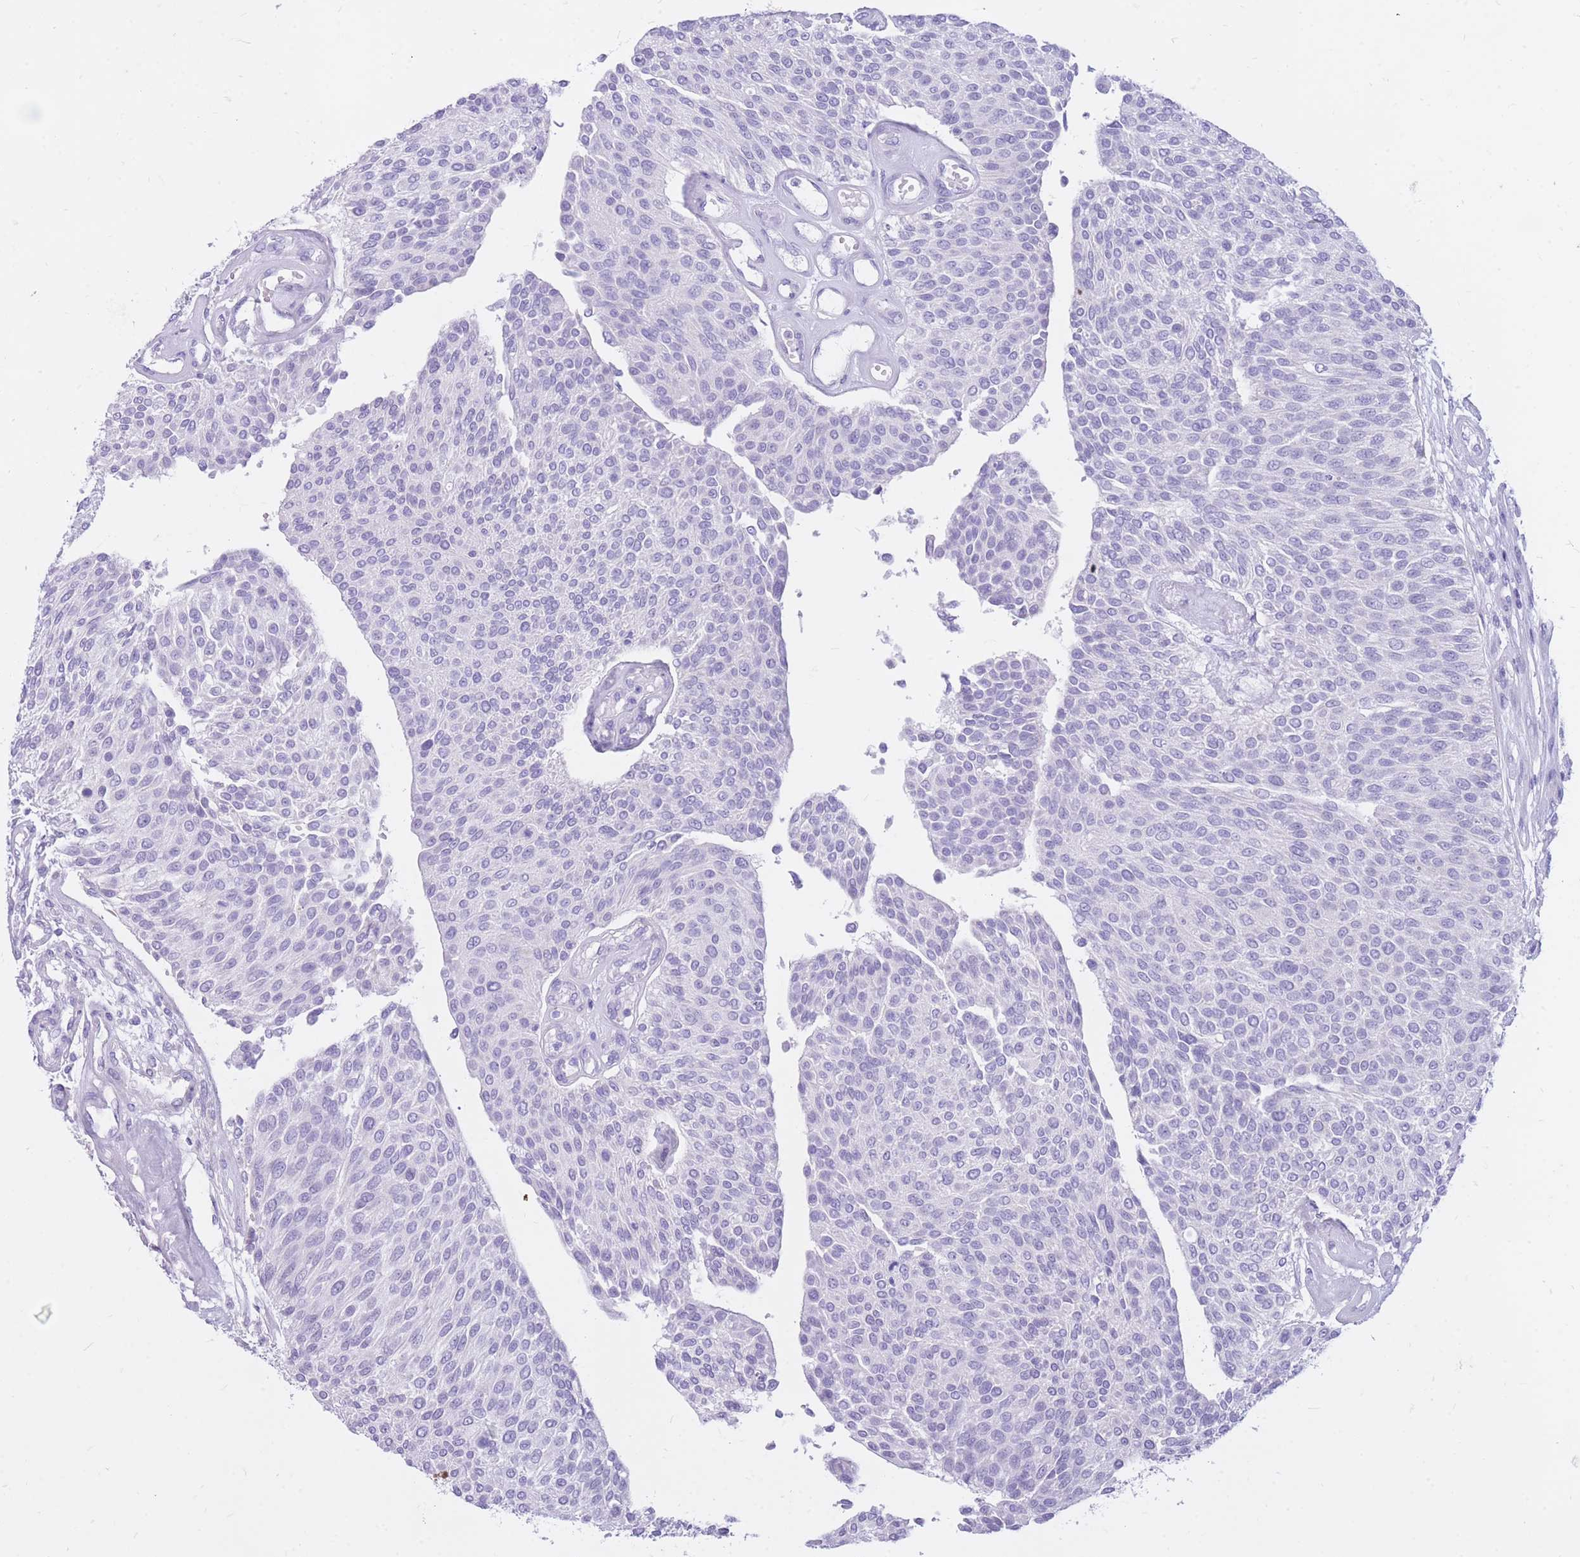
{"staining": {"intensity": "negative", "quantity": "none", "location": "none"}, "tissue": "urothelial cancer", "cell_type": "Tumor cells", "image_type": "cancer", "snomed": [{"axis": "morphology", "description": "Urothelial carcinoma, NOS"}, {"axis": "topography", "description": "Urinary bladder"}], "caption": "Tumor cells show no significant protein positivity in transitional cell carcinoma. (Brightfield microscopy of DAB (3,3'-diaminobenzidine) immunohistochemistry at high magnification).", "gene": "CYP21A2", "patient": {"sex": "male", "age": 55}}